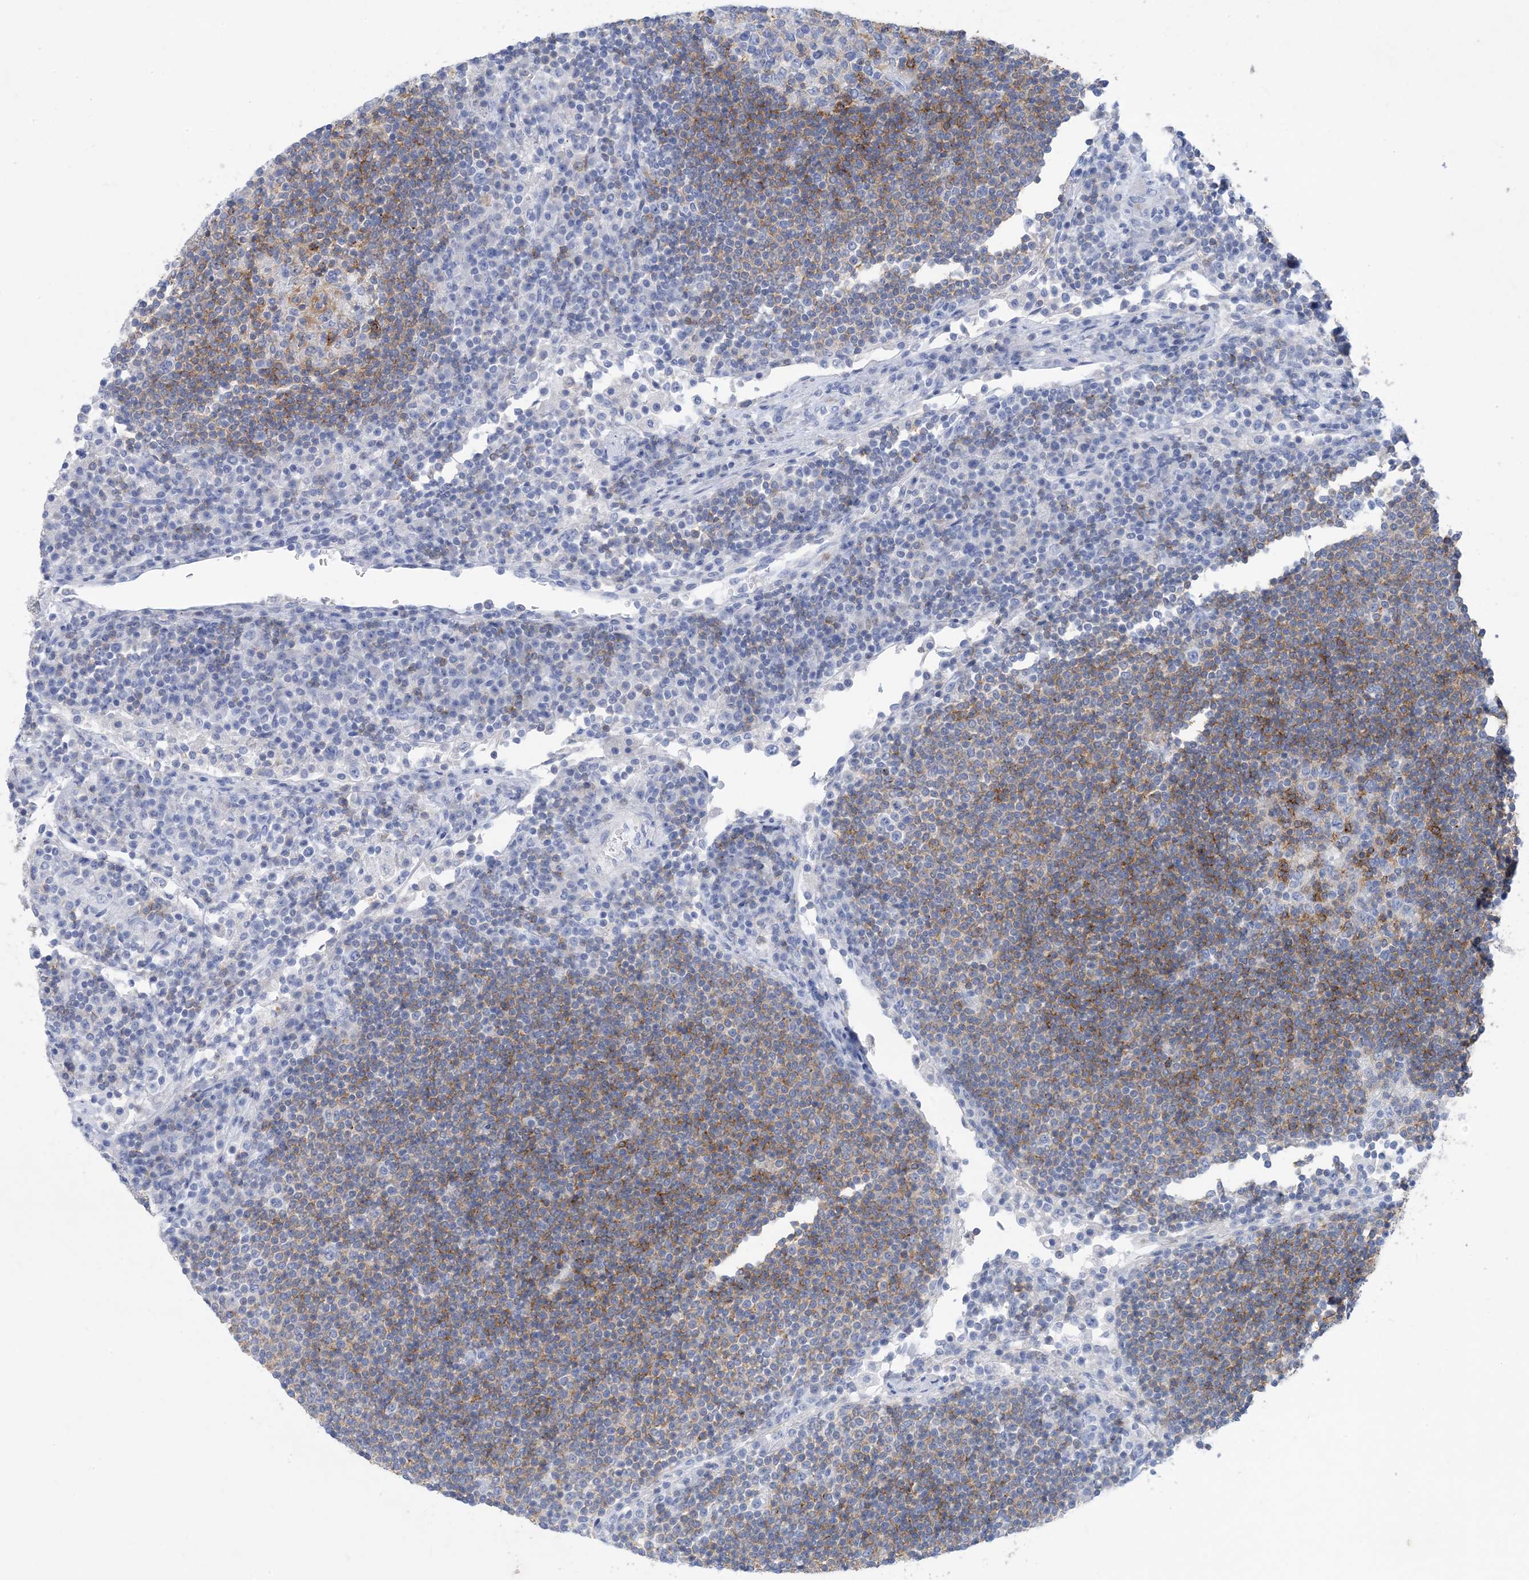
{"staining": {"intensity": "moderate", "quantity": "<25%", "location": "cytoplasmic/membranous"}, "tissue": "lymph node", "cell_type": "Germinal center cells", "image_type": "normal", "snomed": [{"axis": "morphology", "description": "Normal tissue, NOS"}, {"axis": "topography", "description": "Lymph node"}], "caption": "Immunohistochemistry histopathology image of normal lymph node: lymph node stained using IHC exhibits low levels of moderate protein expression localized specifically in the cytoplasmic/membranous of germinal center cells, appearing as a cytoplasmic/membranous brown color.", "gene": "SH3YL1", "patient": {"sex": "female", "age": 53}}